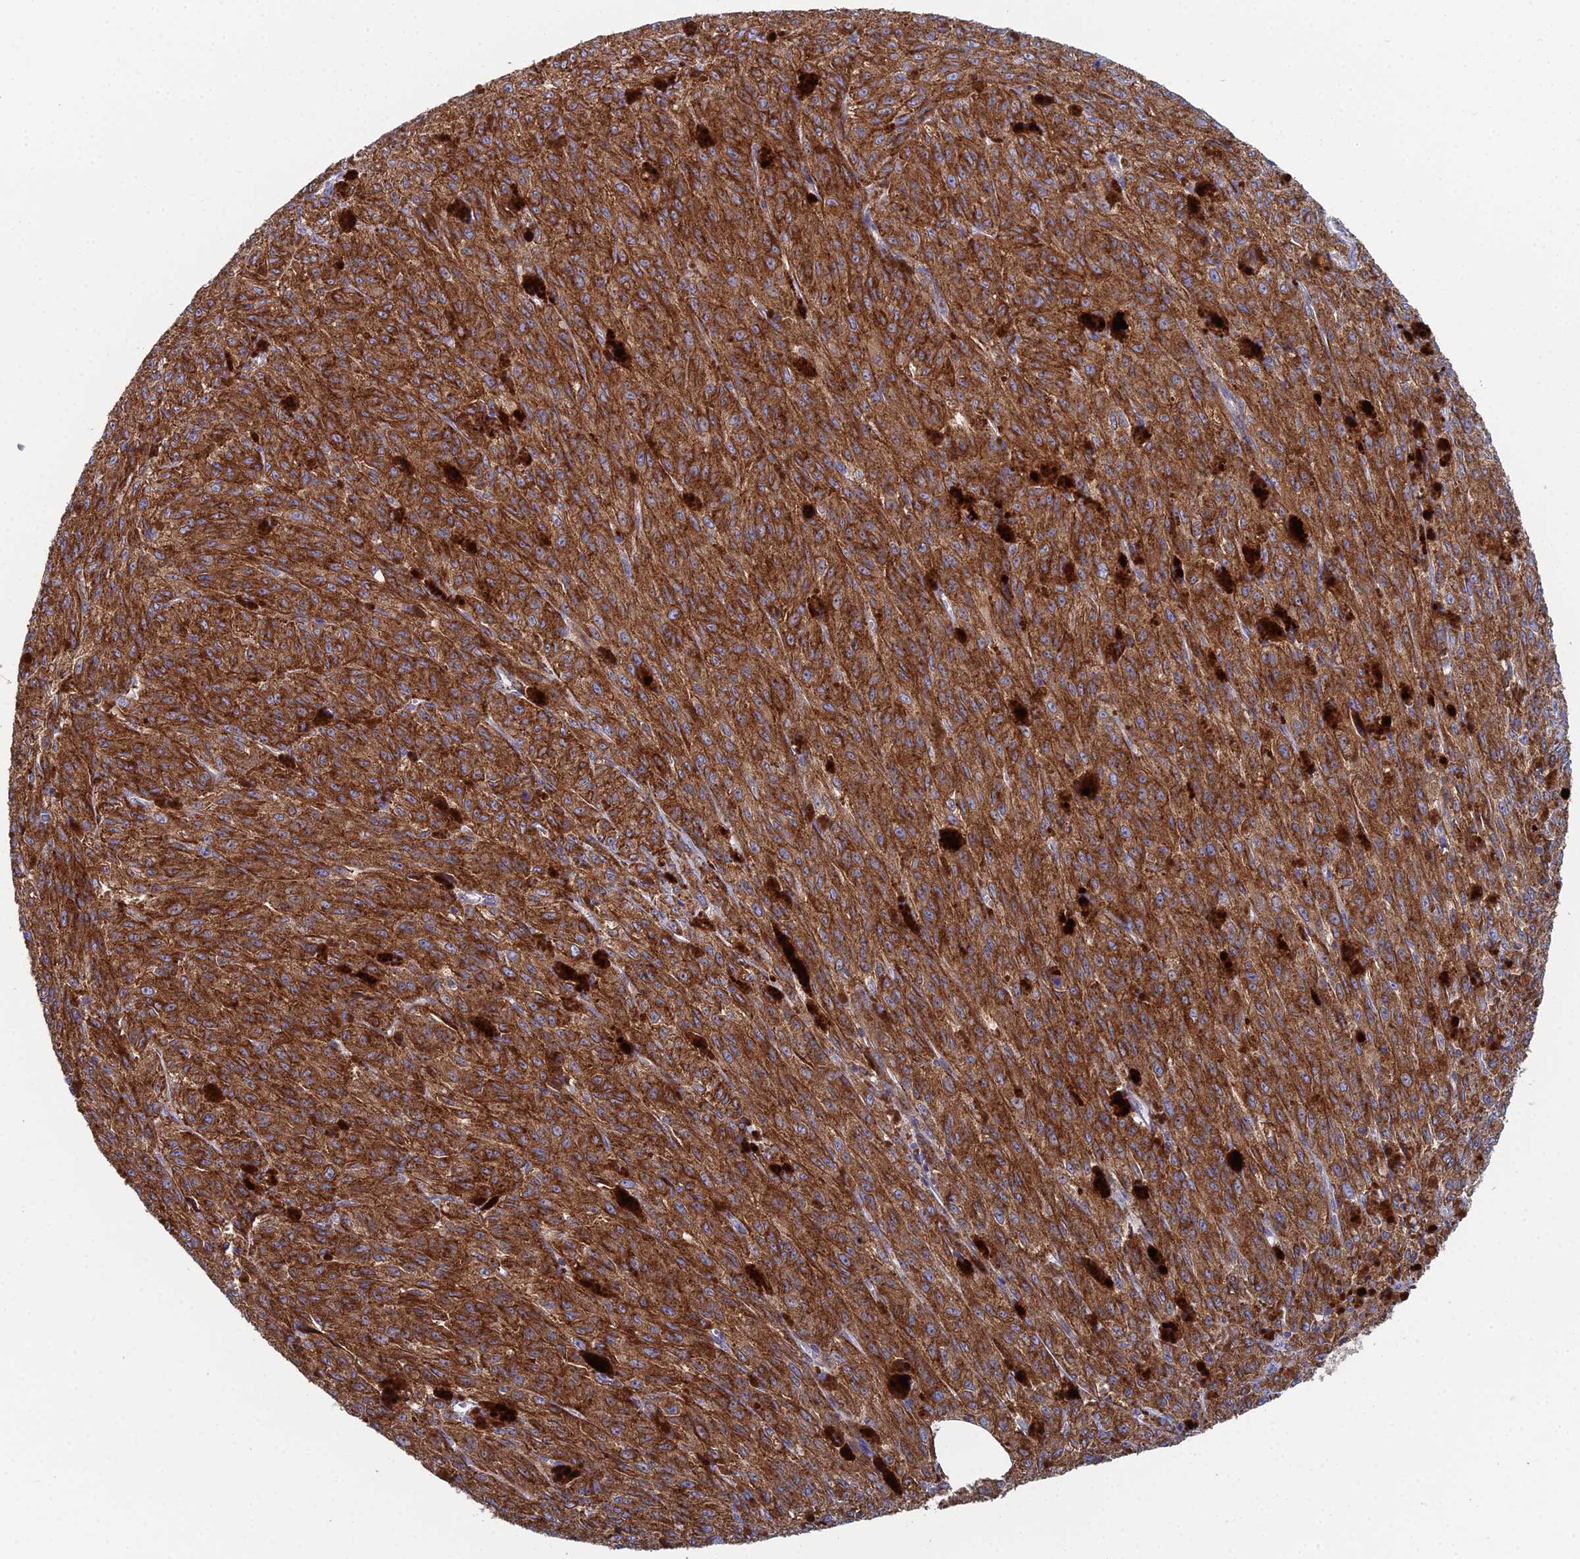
{"staining": {"intensity": "strong", "quantity": ">75%", "location": "cytoplasmic/membranous"}, "tissue": "melanoma", "cell_type": "Tumor cells", "image_type": "cancer", "snomed": [{"axis": "morphology", "description": "Malignant melanoma, NOS"}, {"axis": "topography", "description": "Skin"}], "caption": "A high amount of strong cytoplasmic/membranous positivity is seen in about >75% of tumor cells in melanoma tissue.", "gene": "CLCN3", "patient": {"sex": "female", "age": 52}}